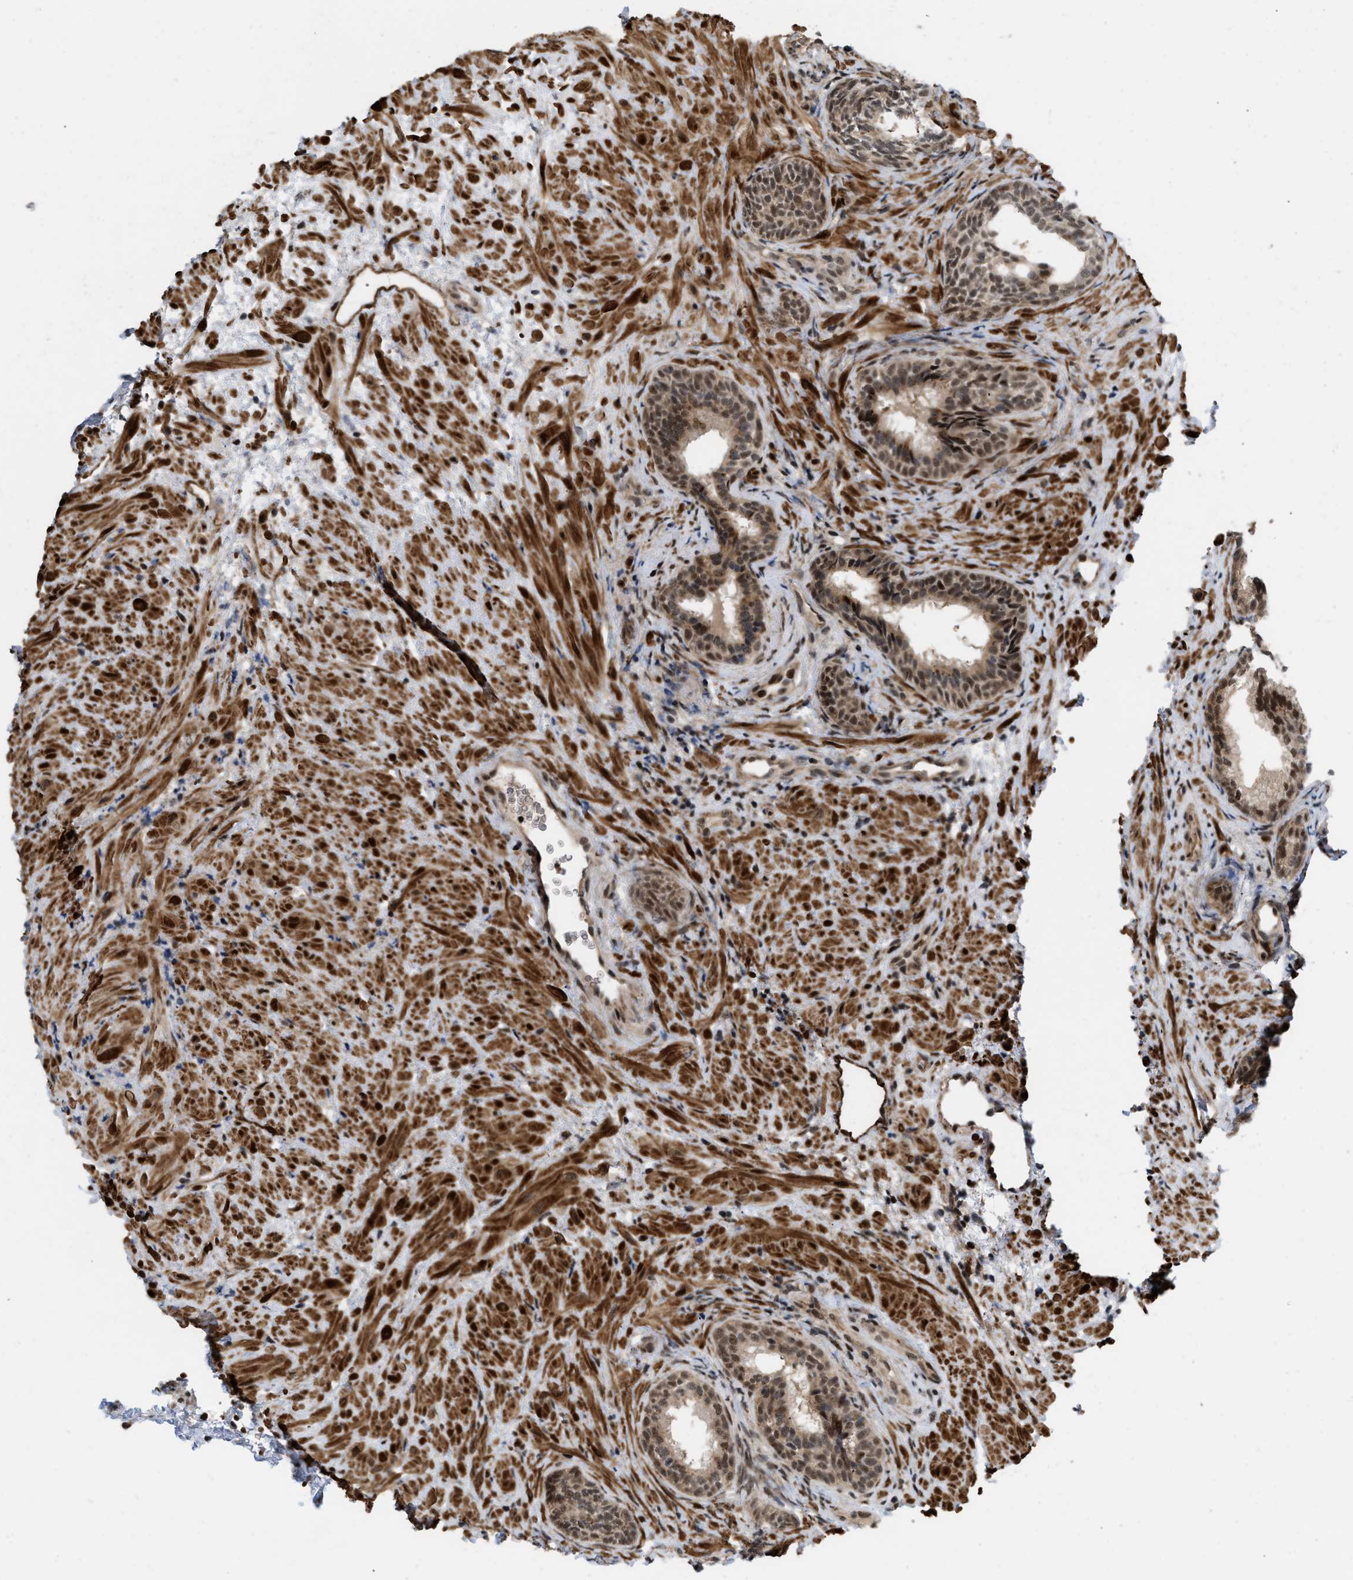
{"staining": {"intensity": "strong", "quantity": ">75%", "location": "nuclear"}, "tissue": "prostate", "cell_type": "Glandular cells", "image_type": "normal", "snomed": [{"axis": "morphology", "description": "Normal tissue, NOS"}, {"axis": "topography", "description": "Prostate"}], "caption": "An image showing strong nuclear expression in approximately >75% of glandular cells in unremarkable prostate, as visualized by brown immunohistochemical staining.", "gene": "ANKRD11", "patient": {"sex": "male", "age": 76}}